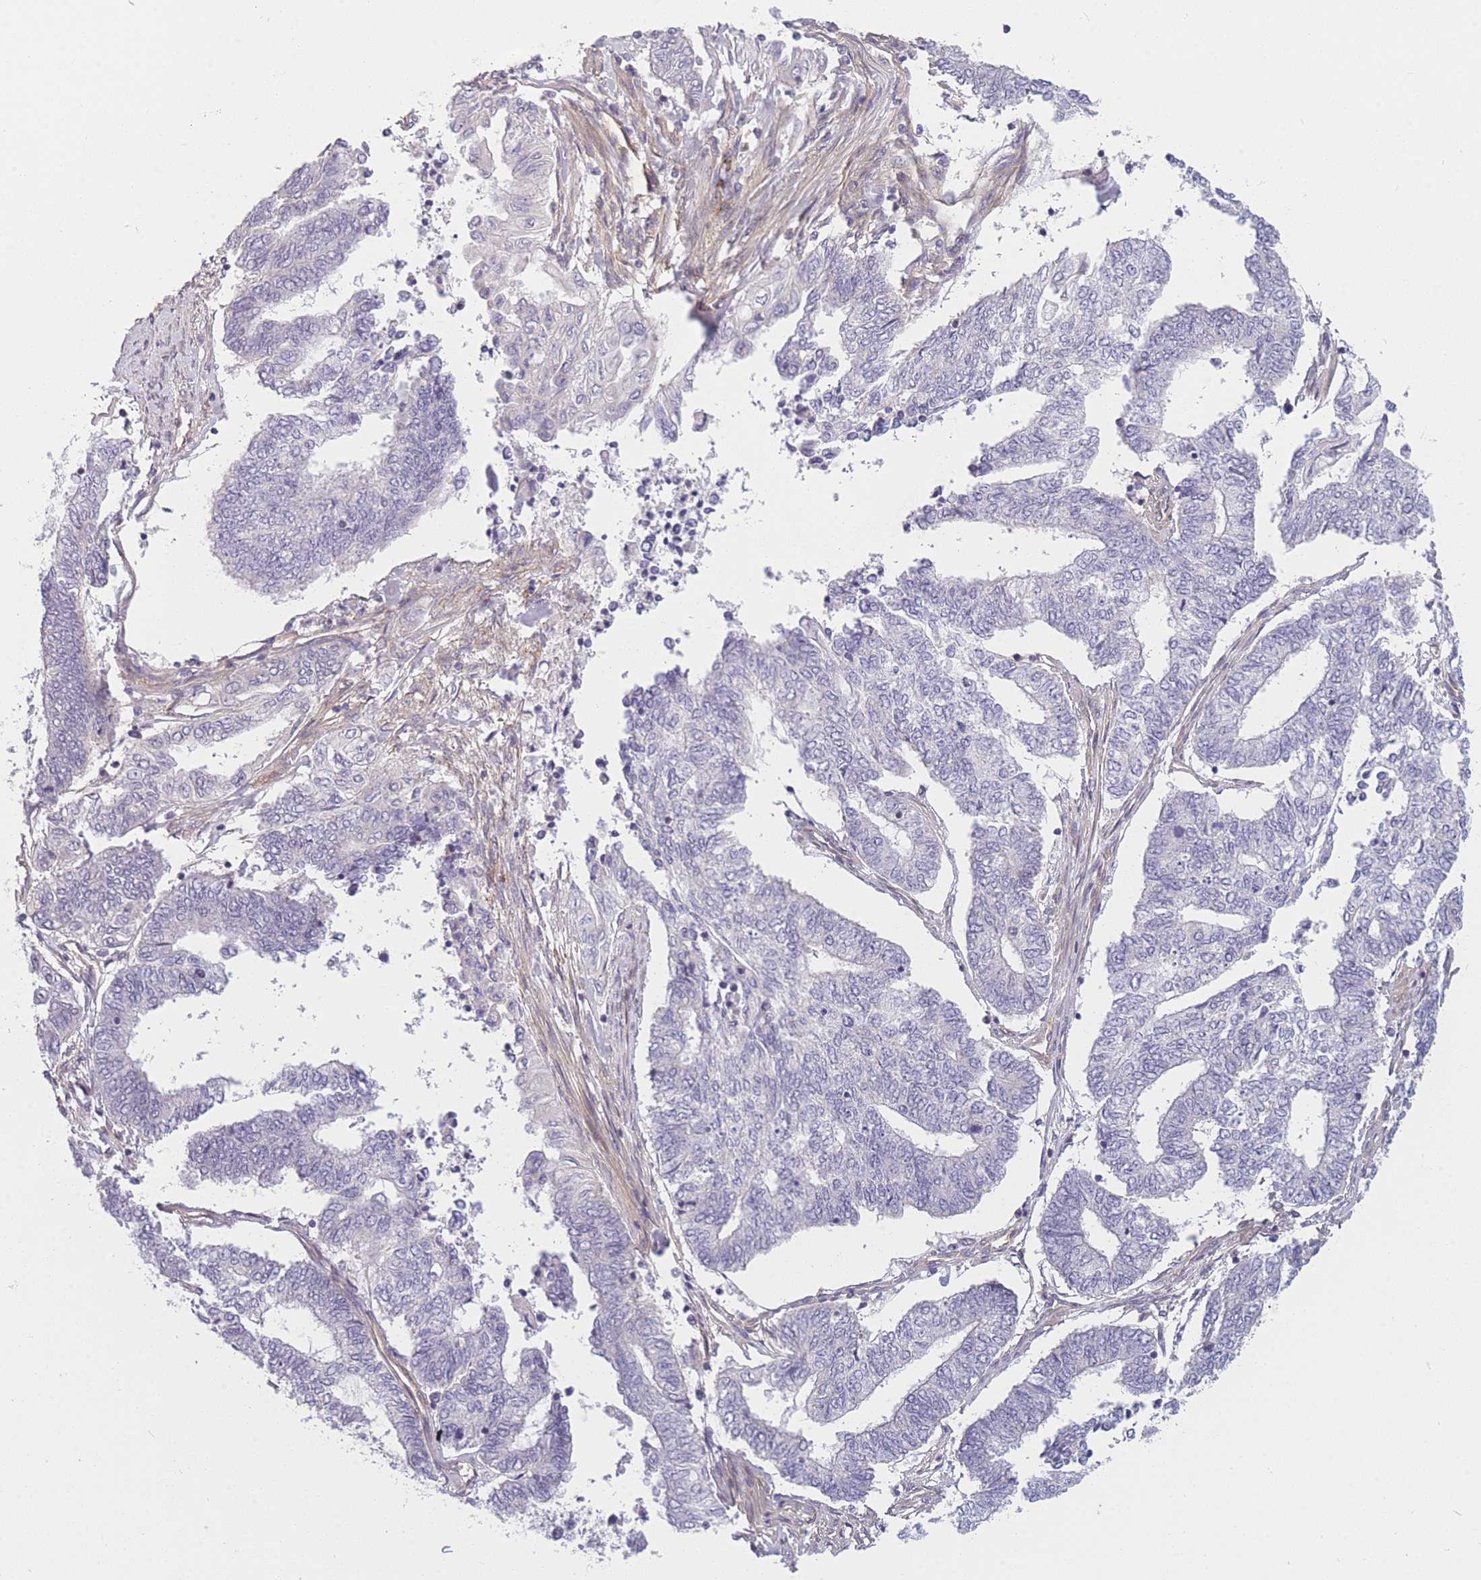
{"staining": {"intensity": "negative", "quantity": "none", "location": "none"}, "tissue": "endometrial cancer", "cell_type": "Tumor cells", "image_type": "cancer", "snomed": [{"axis": "morphology", "description": "Adenocarcinoma, NOS"}, {"axis": "topography", "description": "Uterus"}, {"axis": "topography", "description": "Endometrium"}], "caption": "DAB (3,3'-diaminobenzidine) immunohistochemical staining of human endometrial cancer shows no significant expression in tumor cells.", "gene": "SLC7A6", "patient": {"sex": "female", "age": 70}}